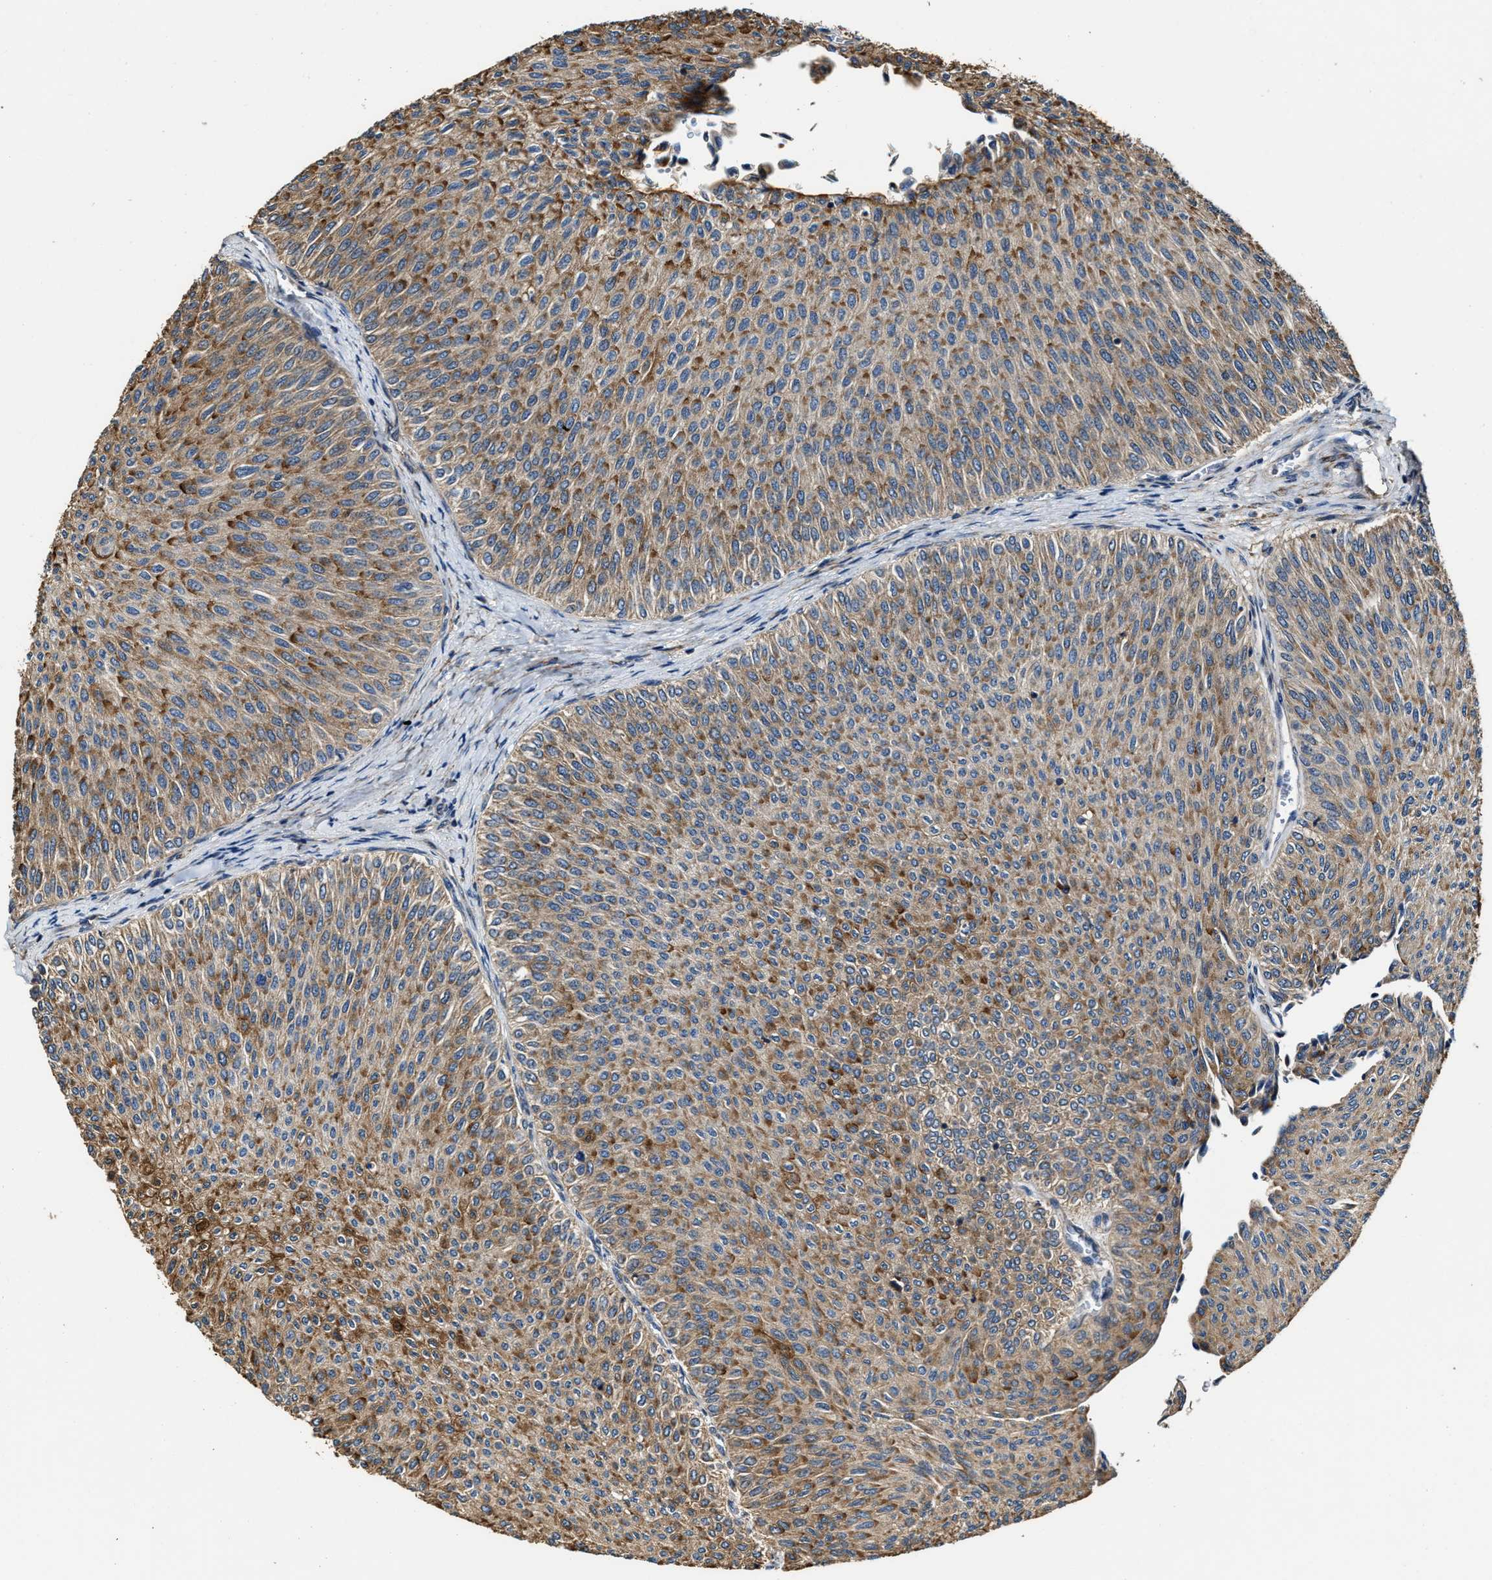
{"staining": {"intensity": "moderate", "quantity": ">75%", "location": "cytoplasmic/membranous"}, "tissue": "urothelial cancer", "cell_type": "Tumor cells", "image_type": "cancer", "snomed": [{"axis": "morphology", "description": "Urothelial carcinoma, Low grade"}, {"axis": "topography", "description": "Urinary bladder"}], "caption": "DAB immunohistochemical staining of human urothelial carcinoma (low-grade) demonstrates moderate cytoplasmic/membranous protein positivity in approximately >75% of tumor cells. (Brightfield microscopy of DAB IHC at high magnification).", "gene": "GFRA3", "patient": {"sex": "male", "age": 78}}